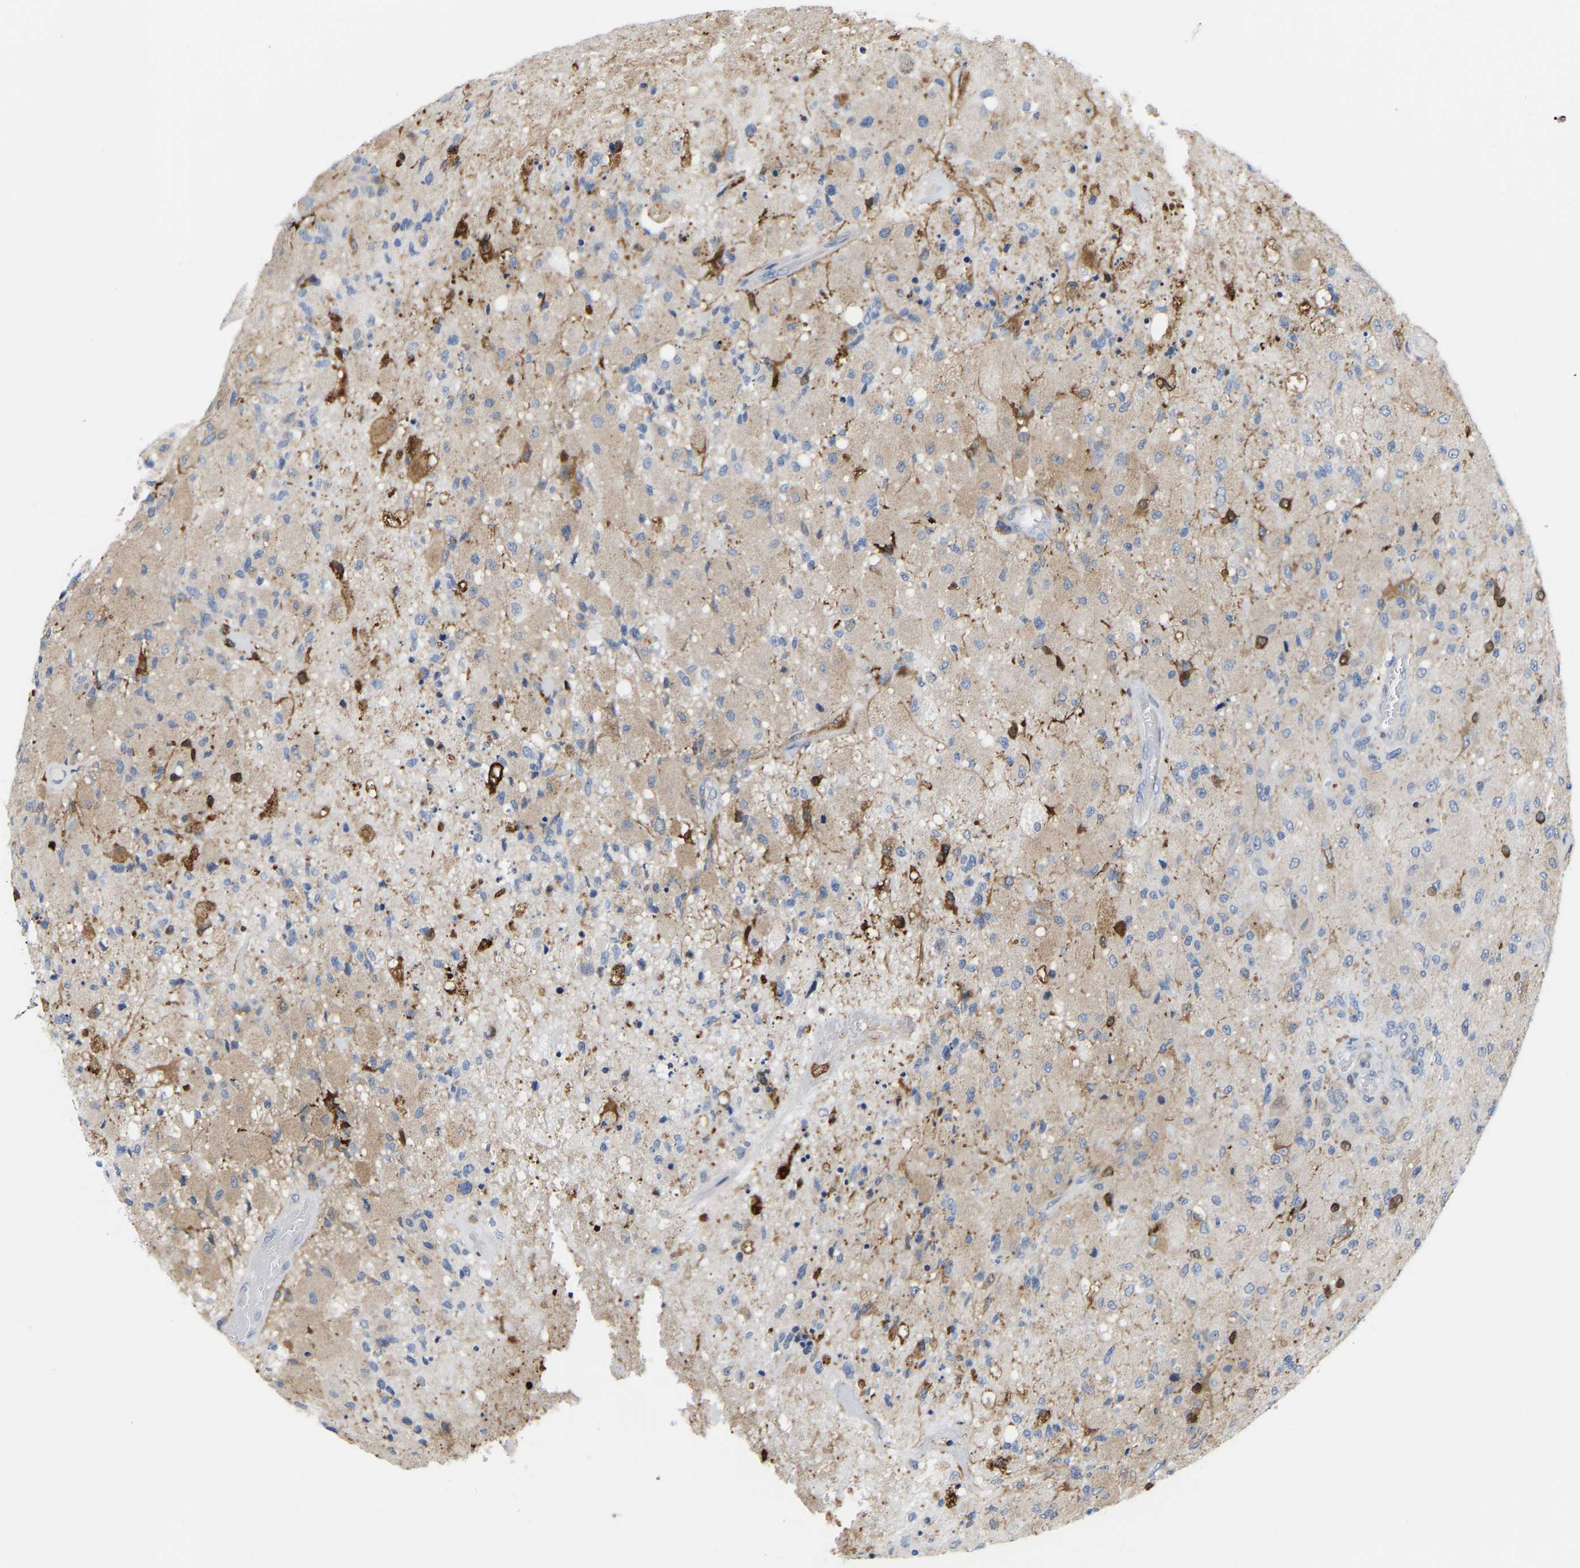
{"staining": {"intensity": "negative", "quantity": "none", "location": "none"}, "tissue": "glioma", "cell_type": "Tumor cells", "image_type": "cancer", "snomed": [{"axis": "morphology", "description": "Normal tissue, NOS"}, {"axis": "morphology", "description": "Glioma, malignant, High grade"}, {"axis": "topography", "description": "Cerebral cortex"}], "caption": "Tumor cells are negative for protein expression in human high-grade glioma (malignant).", "gene": "ABTB2", "patient": {"sex": "male", "age": 77}}